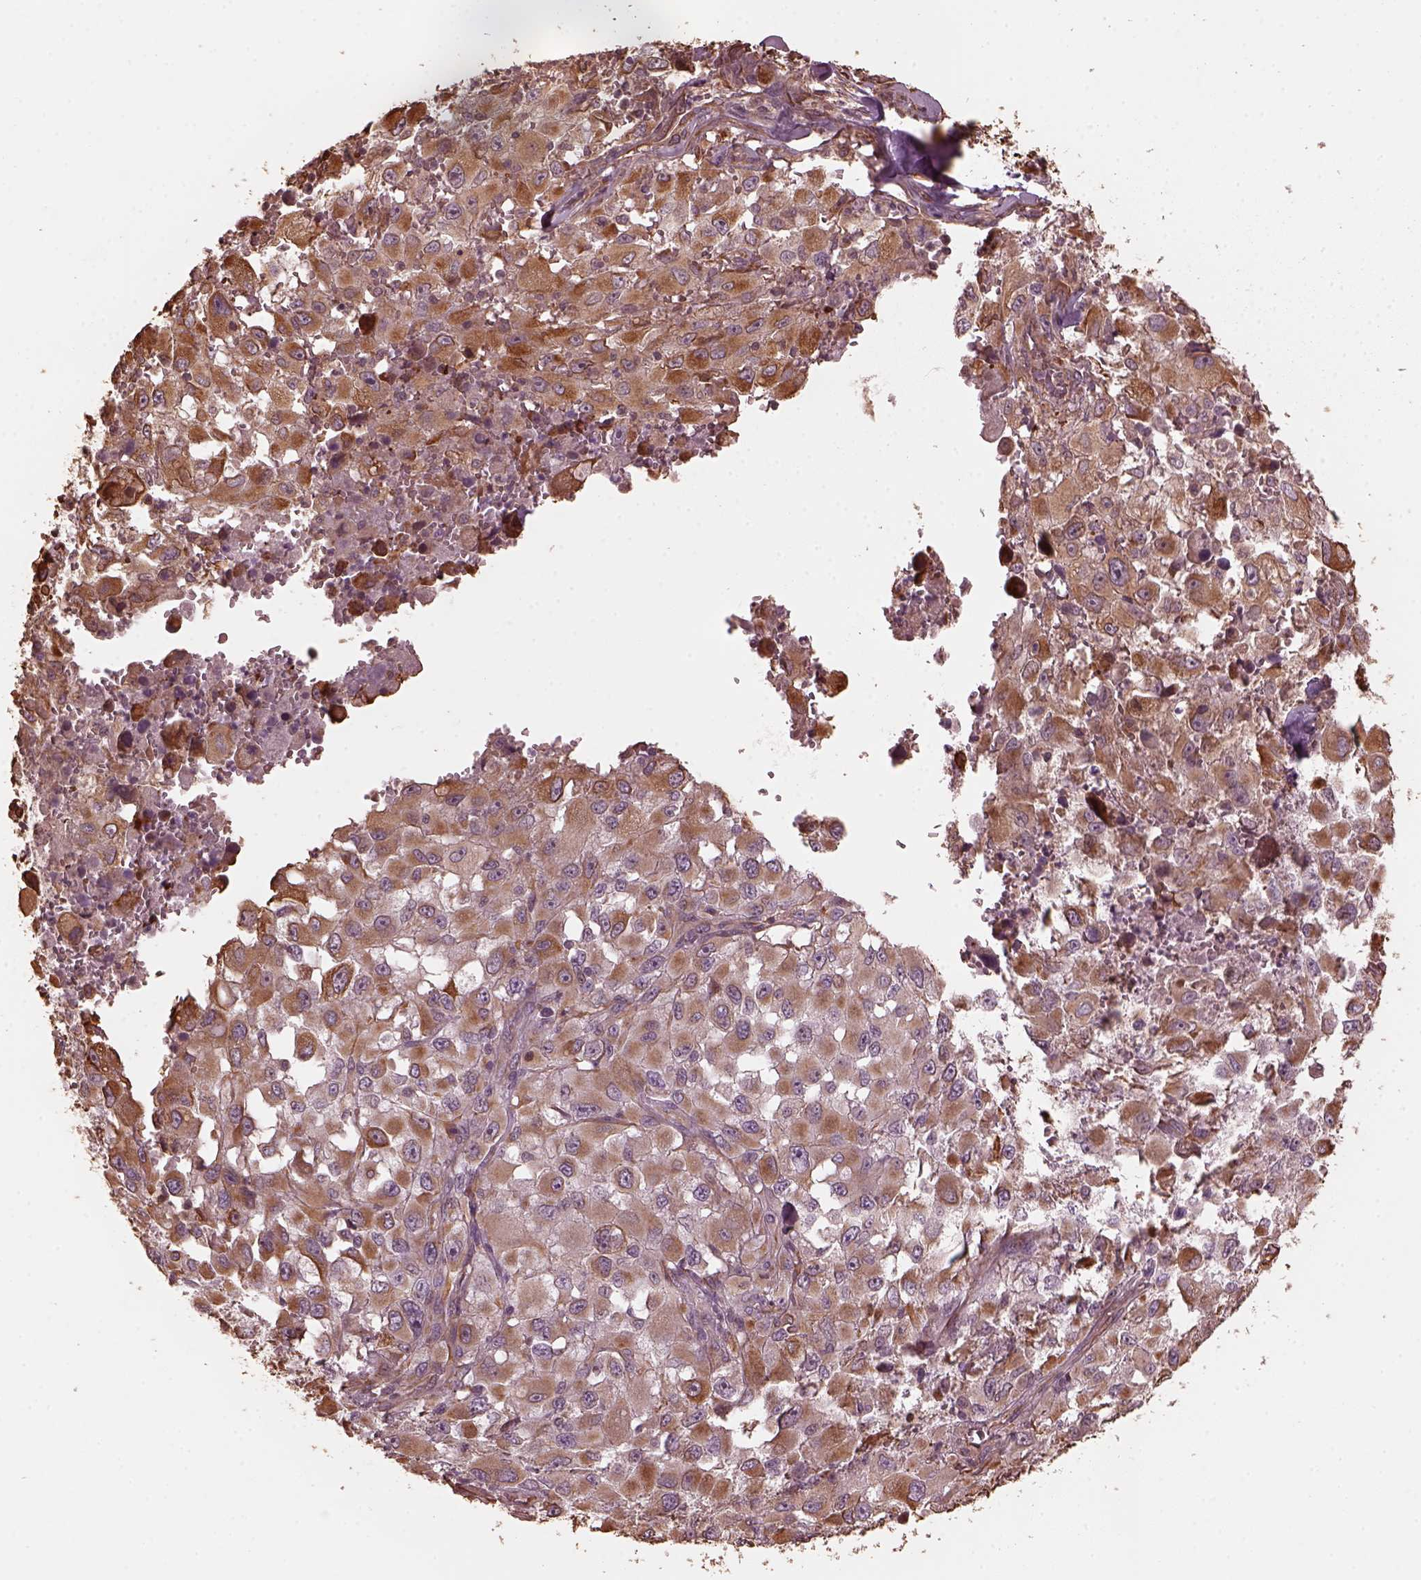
{"staining": {"intensity": "moderate", "quantity": "25%-75%", "location": "cytoplasmic/membranous"}, "tissue": "melanoma", "cell_type": "Tumor cells", "image_type": "cancer", "snomed": [{"axis": "morphology", "description": "Malignant melanoma, Metastatic site"}, {"axis": "topography", "description": "Lymph node"}], "caption": "A photomicrograph showing moderate cytoplasmic/membranous expression in about 25%-75% of tumor cells in melanoma, as visualized by brown immunohistochemical staining.", "gene": "GTPBP1", "patient": {"sex": "male", "age": 50}}